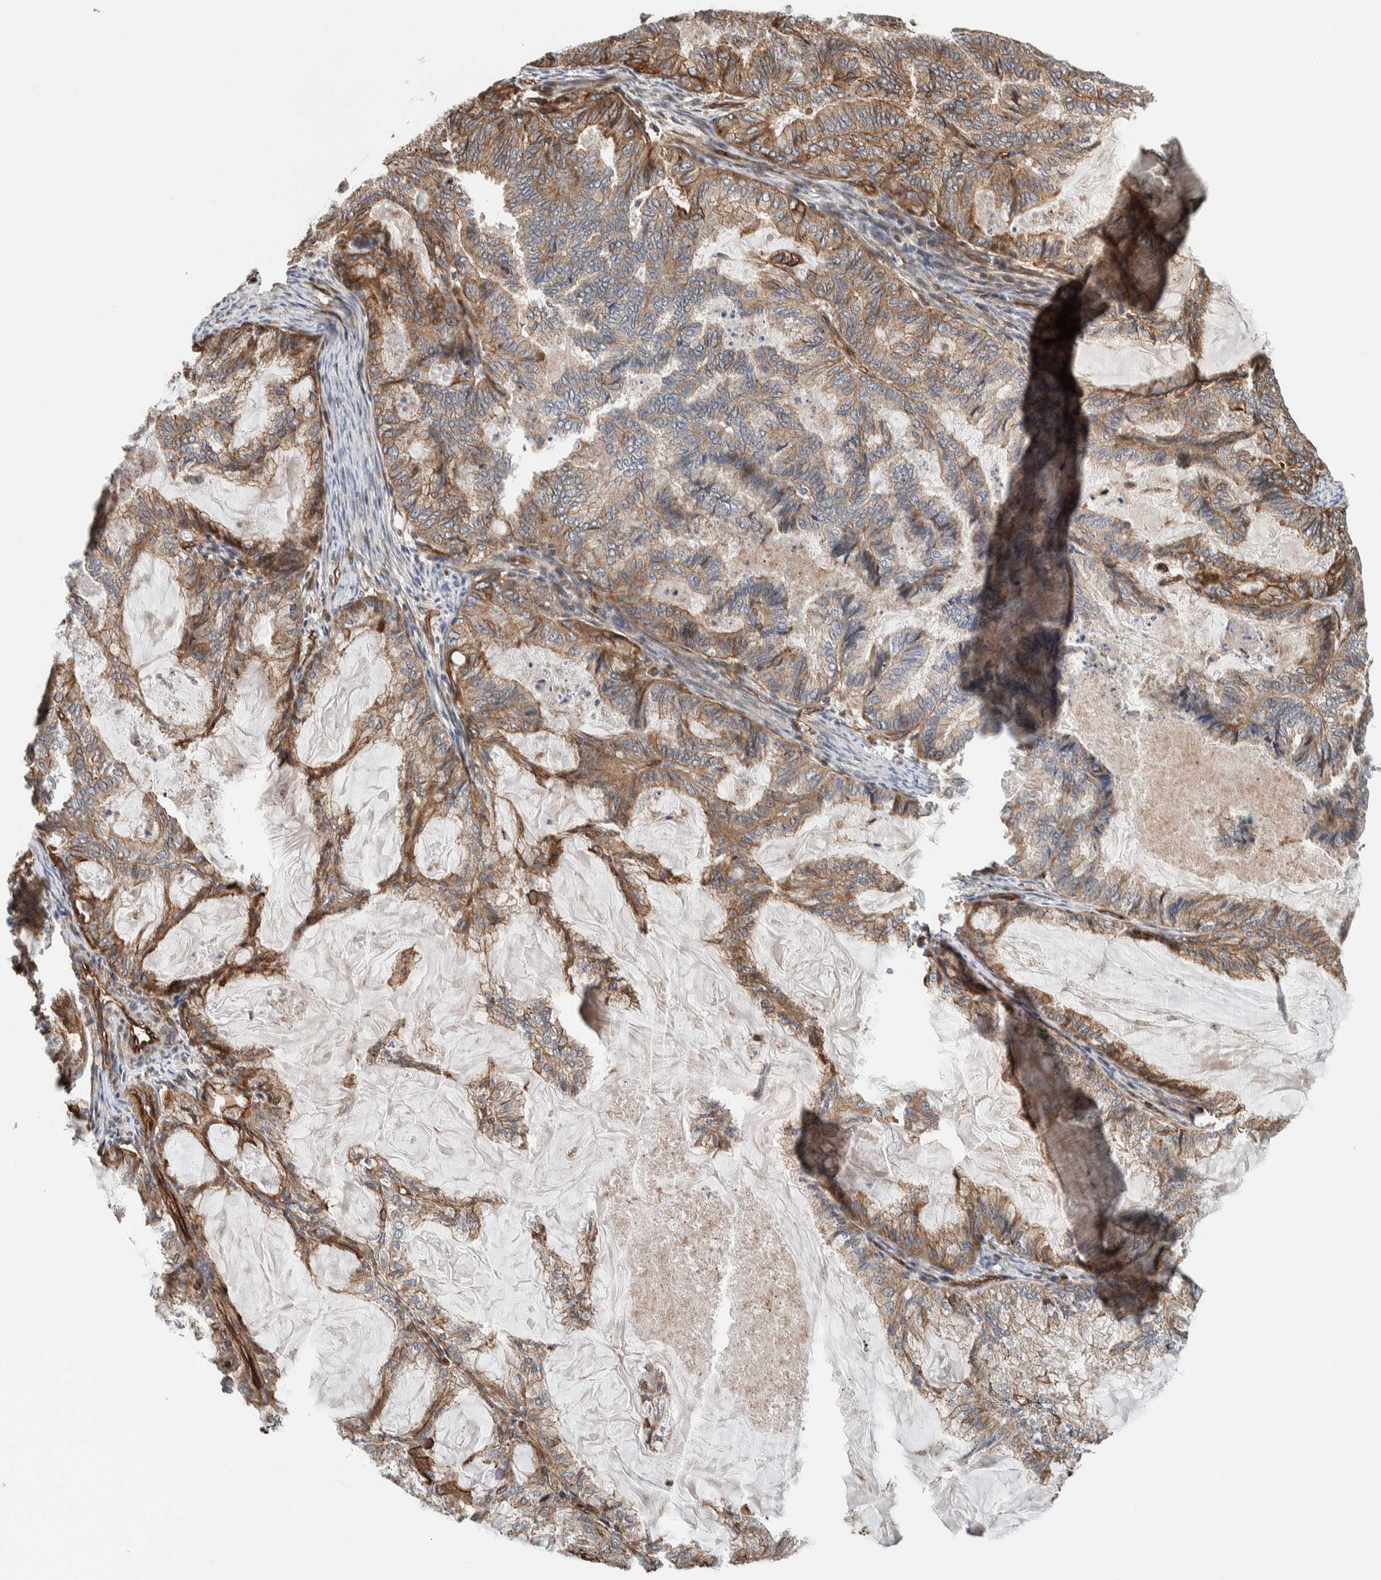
{"staining": {"intensity": "moderate", "quantity": "25%-75%", "location": "cytoplasmic/membranous"}, "tissue": "endometrial cancer", "cell_type": "Tumor cells", "image_type": "cancer", "snomed": [{"axis": "morphology", "description": "Adenocarcinoma, NOS"}, {"axis": "topography", "description": "Endometrium"}], "caption": "The photomicrograph reveals a brown stain indicating the presence of a protein in the cytoplasmic/membranous of tumor cells in endometrial cancer (adenocarcinoma).", "gene": "PKD1L1", "patient": {"sex": "female", "age": 86}}